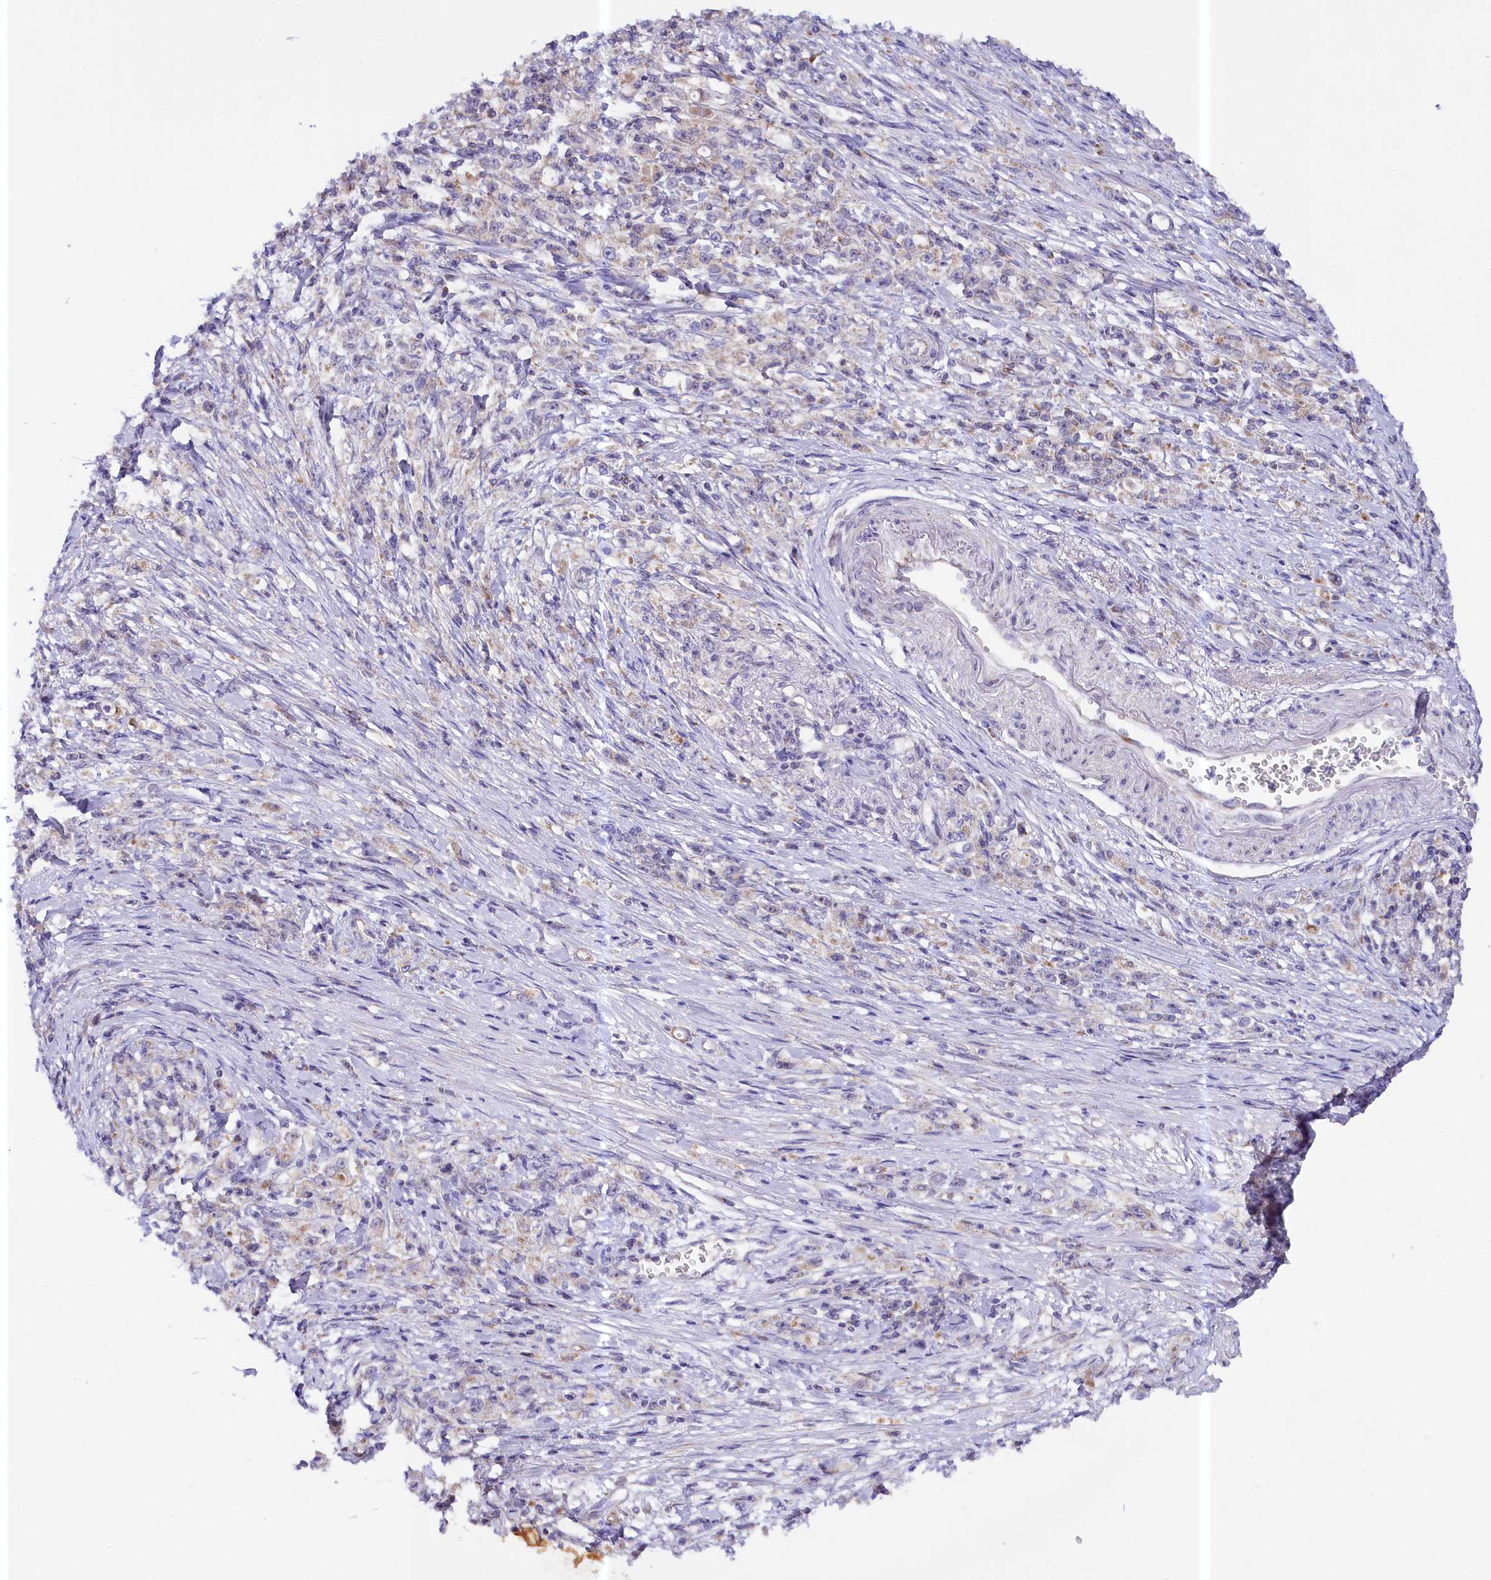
{"staining": {"intensity": "weak", "quantity": "25%-75%", "location": "cytoplasmic/membranous"}, "tissue": "stomach cancer", "cell_type": "Tumor cells", "image_type": "cancer", "snomed": [{"axis": "morphology", "description": "Adenocarcinoma, NOS"}, {"axis": "topography", "description": "Stomach"}], "caption": "Human stomach cancer stained with a protein marker displays weak staining in tumor cells.", "gene": "CEP295", "patient": {"sex": "female", "age": 59}}